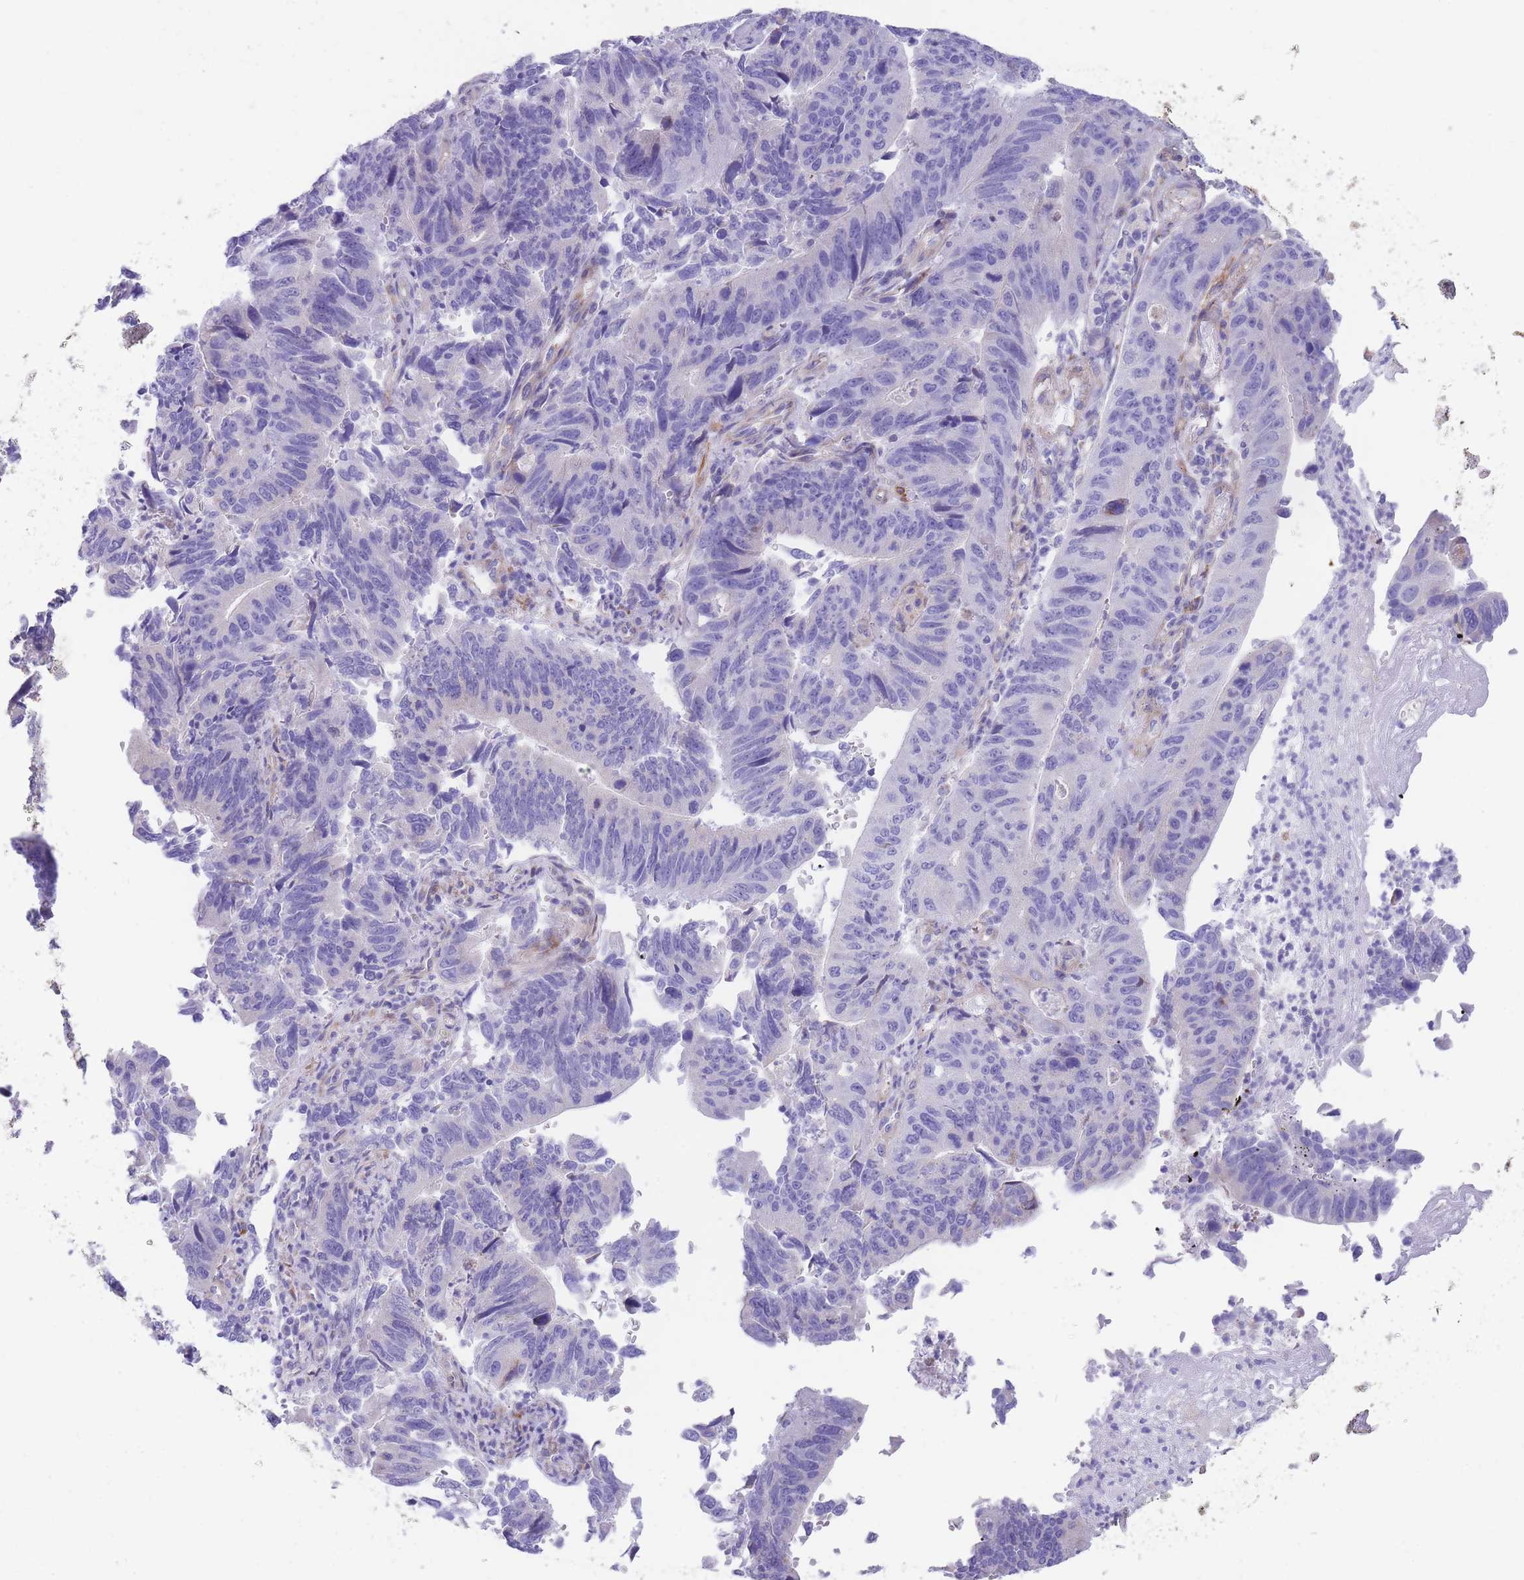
{"staining": {"intensity": "negative", "quantity": "none", "location": "none"}, "tissue": "stomach cancer", "cell_type": "Tumor cells", "image_type": "cancer", "snomed": [{"axis": "morphology", "description": "Adenocarcinoma, NOS"}, {"axis": "topography", "description": "Stomach"}], "caption": "Image shows no significant protein expression in tumor cells of adenocarcinoma (stomach).", "gene": "DET1", "patient": {"sex": "male", "age": 59}}